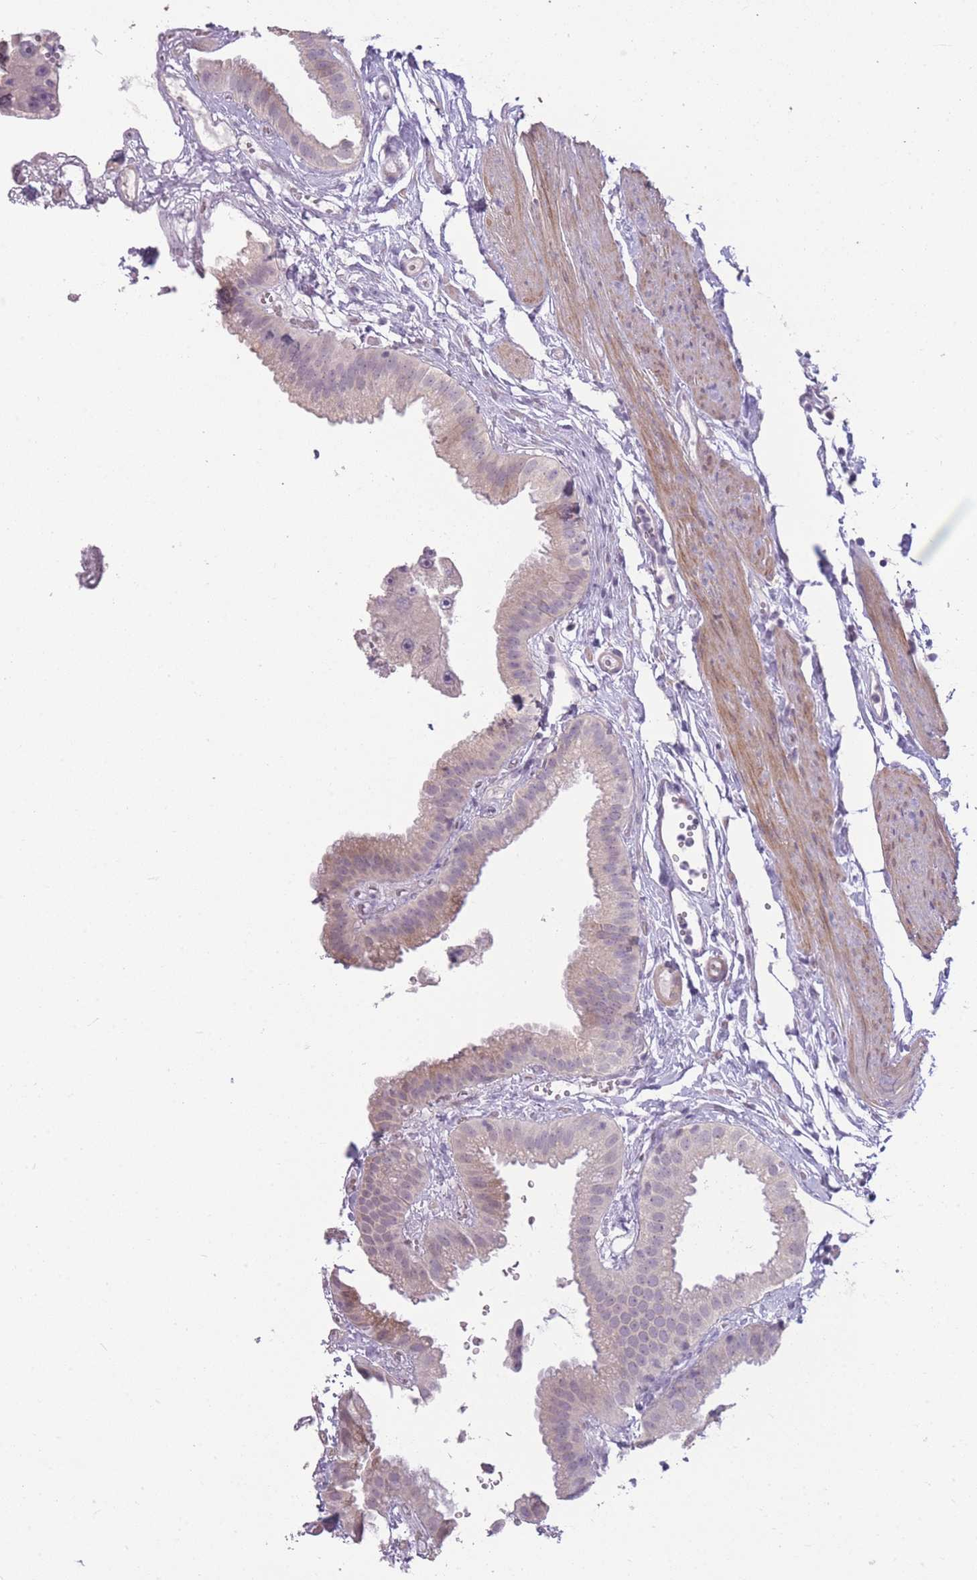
{"staining": {"intensity": "weak", "quantity": "<25%", "location": "cytoplasmic/membranous"}, "tissue": "gallbladder", "cell_type": "Glandular cells", "image_type": "normal", "snomed": [{"axis": "morphology", "description": "Normal tissue, NOS"}, {"axis": "topography", "description": "Gallbladder"}], "caption": "Immunohistochemistry (IHC) photomicrograph of benign gallbladder: human gallbladder stained with DAB (3,3'-diaminobenzidine) reveals no significant protein staining in glandular cells.", "gene": "ZBTB24", "patient": {"sex": "female", "age": 61}}